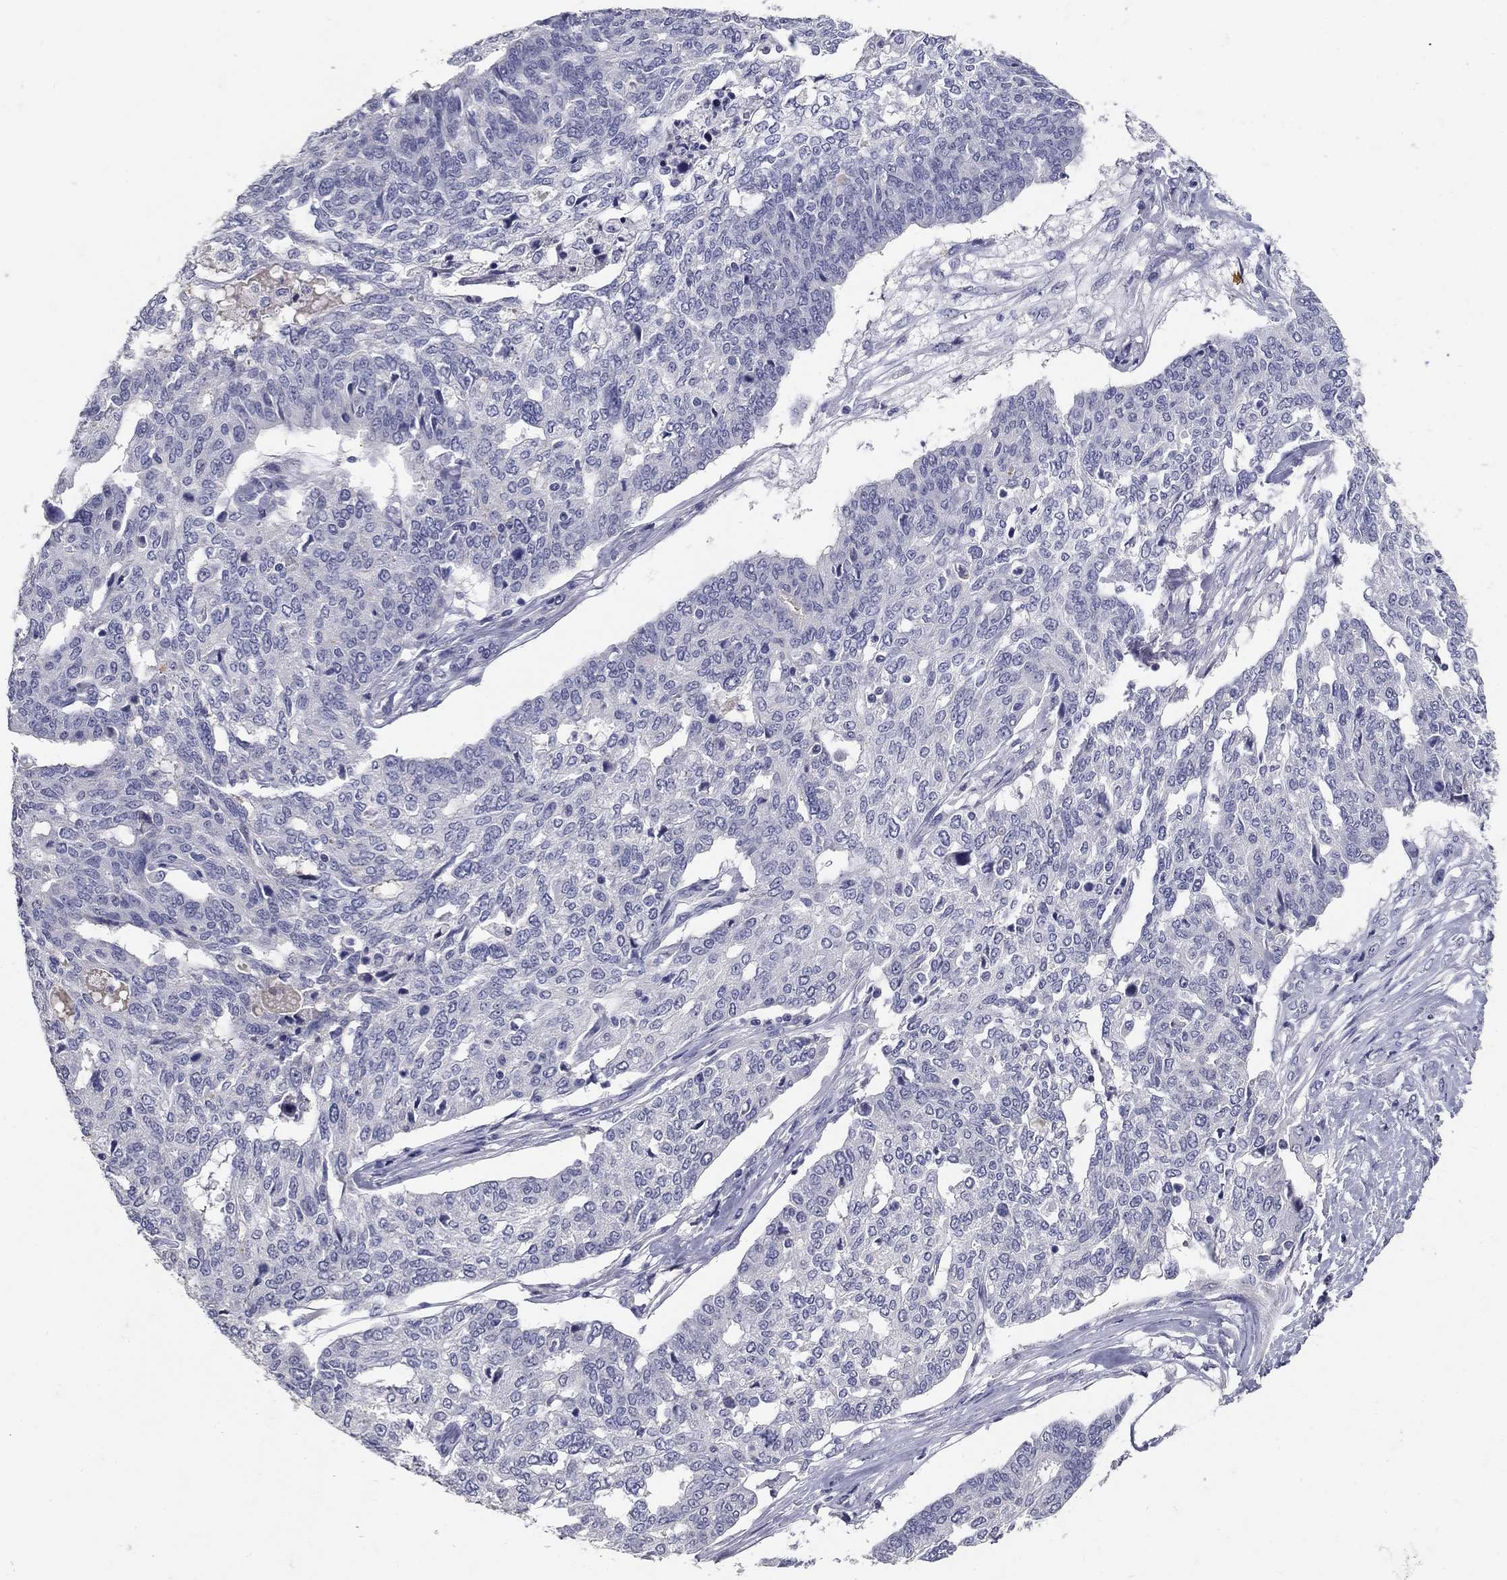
{"staining": {"intensity": "negative", "quantity": "none", "location": "none"}, "tissue": "ovarian cancer", "cell_type": "Tumor cells", "image_type": "cancer", "snomed": [{"axis": "morphology", "description": "Cystadenocarcinoma, serous, NOS"}, {"axis": "topography", "description": "Ovary"}], "caption": "There is no significant positivity in tumor cells of serous cystadenocarcinoma (ovarian).", "gene": "POMC", "patient": {"sex": "female", "age": 67}}